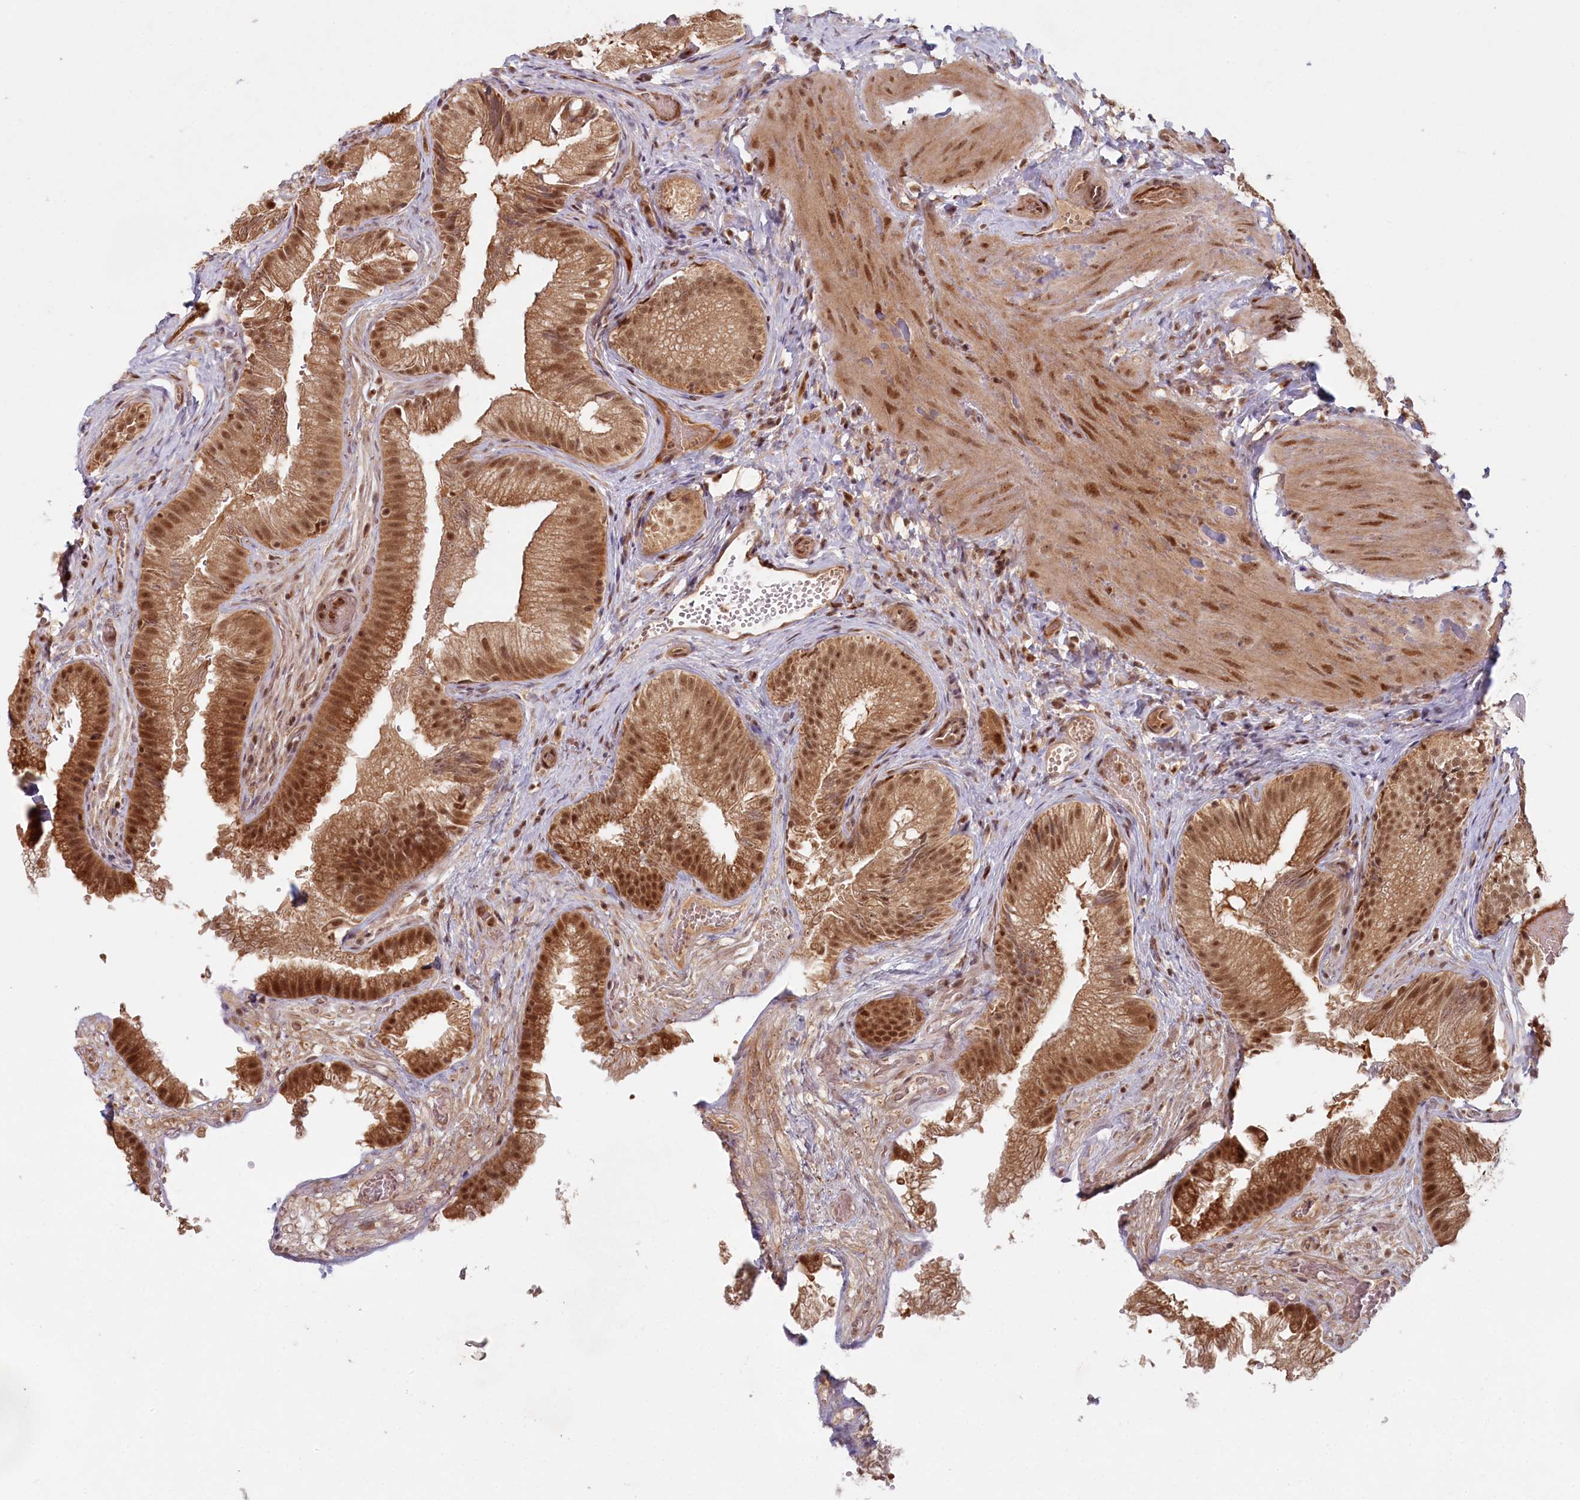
{"staining": {"intensity": "moderate", "quantity": ">75%", "location": "cytoplasmic/membranous,nuclear"}, "tissue": "gallbladder", "cell_type": "Glandular cells", "image_type": "normal", "snomed": [{"axis": "morphology", "description": "Normal tissue, NOS"}, {"axis": "topography", "description": "Gallbladder"}], "caption": "IHC (DAB (3,3'-diaminobenzidine)) staining of normal human gallbladder exhibits moderate cytoplasmic/membranous,nuclear protein staining in about >75% of glandular cells. Using DAB (3,3'-diaminobenzidine) (brown) and hematoxylin (blue) stains, captured at high magnification using brightfield microscopy.", "gene": "WAPL", "patient": {"sex": "female", "age": 30}}